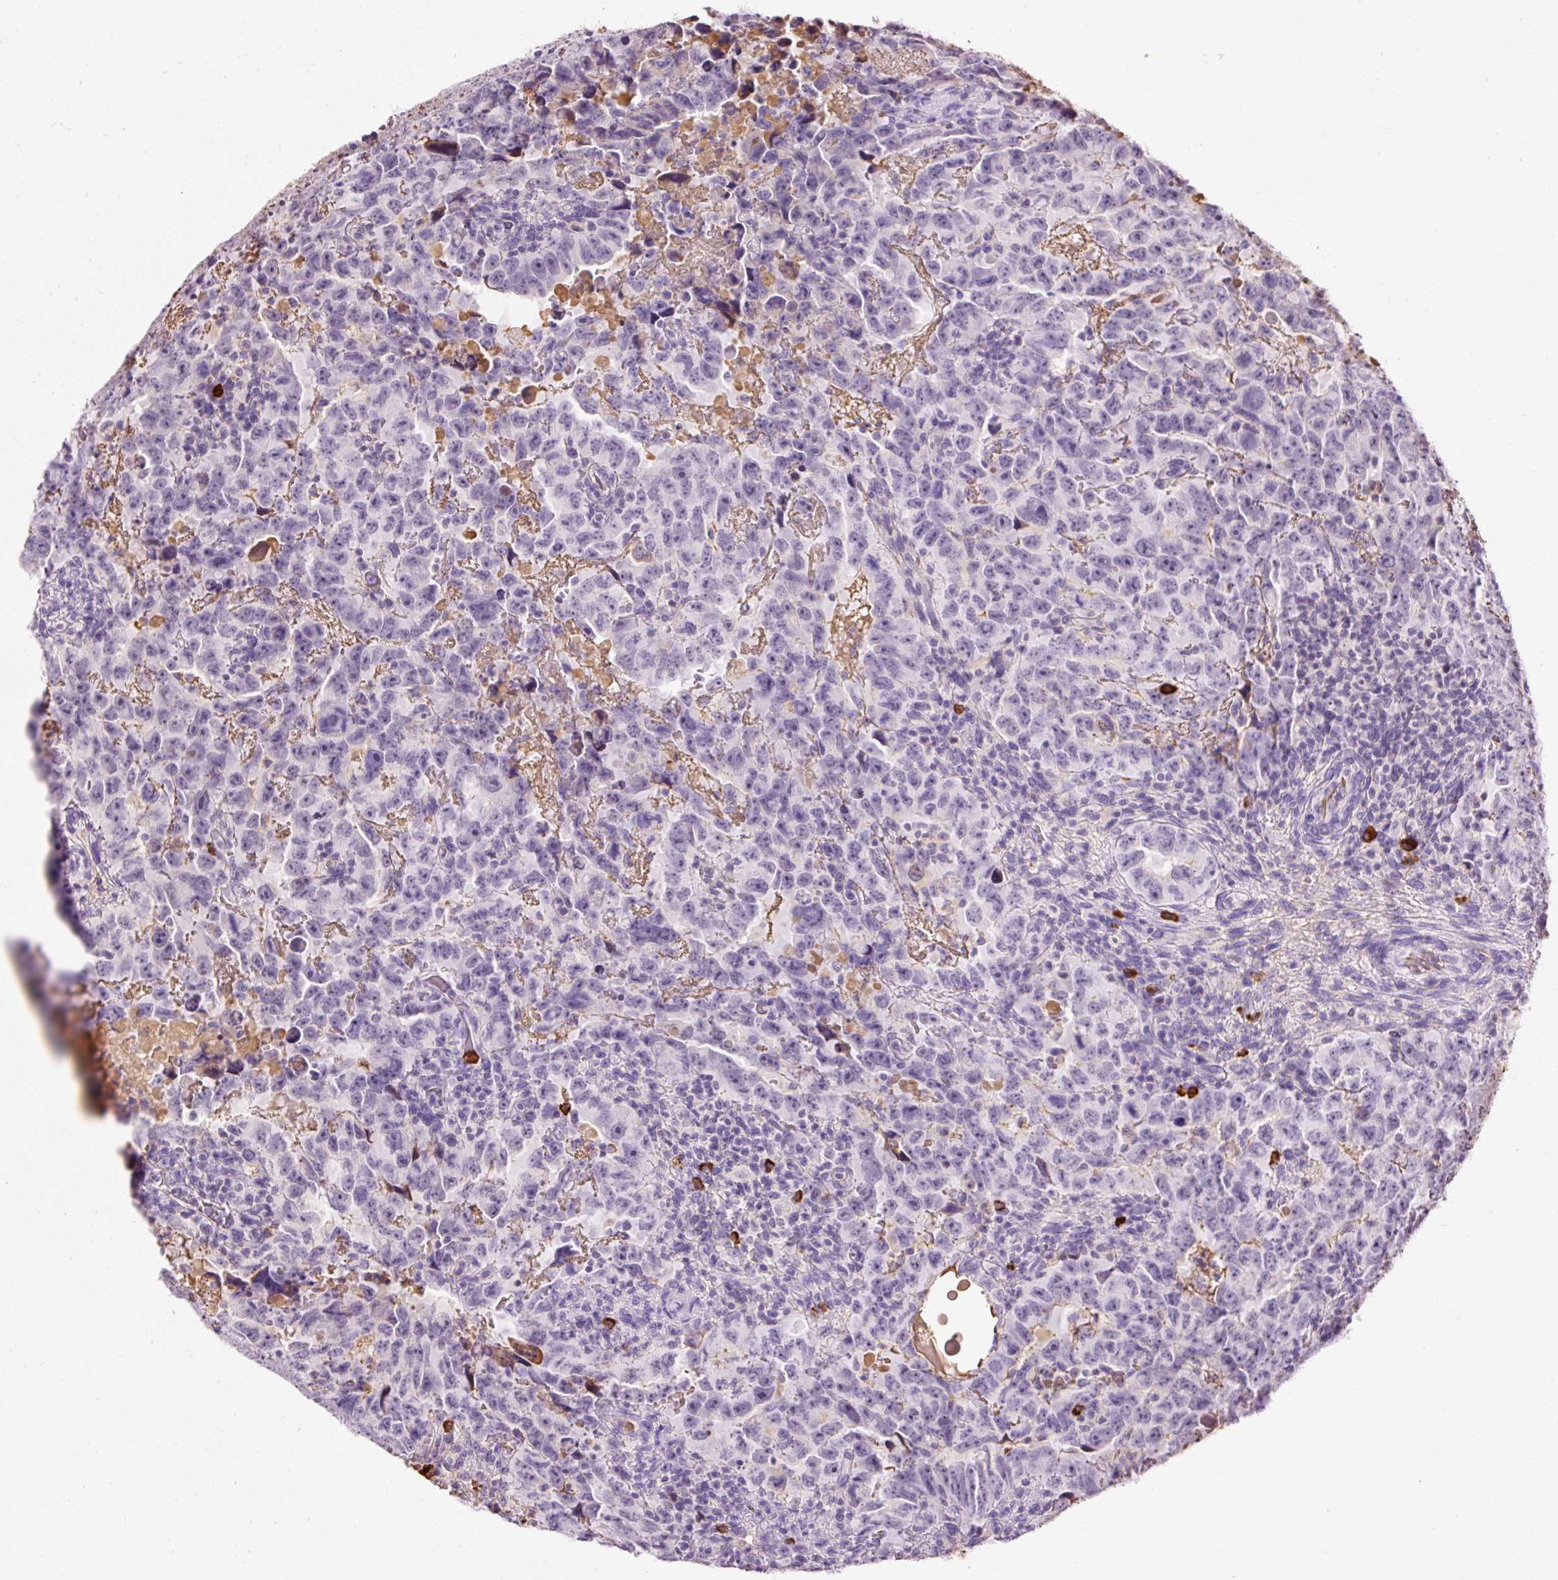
{"staining": {"intensity": "negative", "quantity": "none", "location": "none"}, "tissue": "testis cancer", "cell_type": "Tumor cells", "image_type": "cancer", "snomed": [{"axis": "morphology", "description": "Carcinoma, Embryonal, NOS"}, {"axis": "topography", "description": "Testis"}], "caption": "This is a image of immunohistochemistry (IHC) staining of testis embryonal carcinoma, which shows no staining in tumor cells.", "gene": "PRPF38B", "patient": {"sex": "male", "age": 24}}